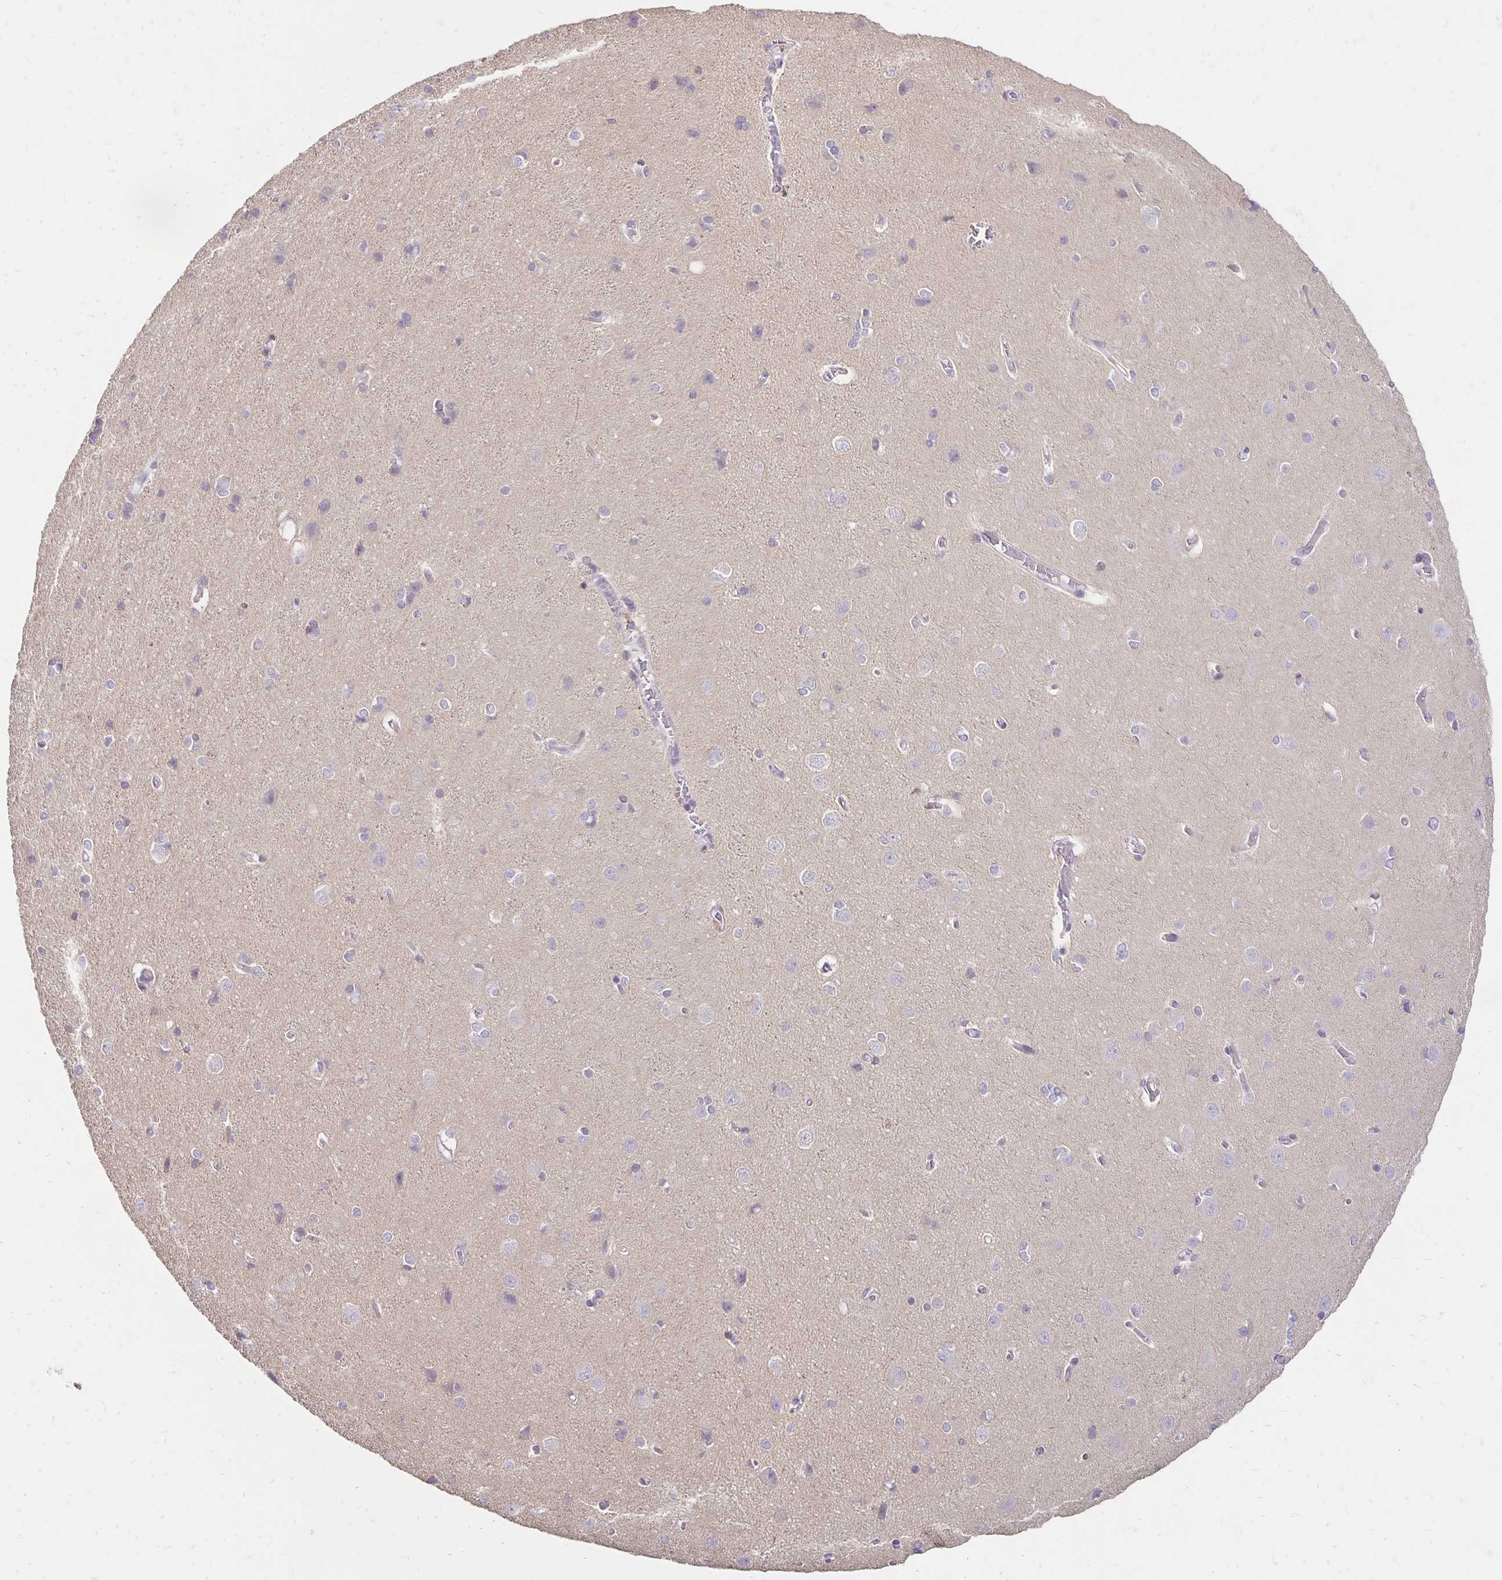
{"staining": {"intensity": "negative", "quantity": "none", "location": "none"}, "tissue": "cerebral cortex", "cell_type": "Endothelial cells", "image_type": "normal", "snomed": [{"axis": "morphology", "description": "Normal tissue, NOS"}, {"axis": "topography", "description": "Cerebral cortex"}], "caption": "High power microscopy photomicrograph of an immunohistochemistry image of unremarkable cerebral cortex, revealing no significant expression in endothelial cells. (Brightfield microscopy of DAB immunohistochemistry (IHC) at high magnification).", "gene": "CST6", "patient": {"sex": "male", "age": 37}}